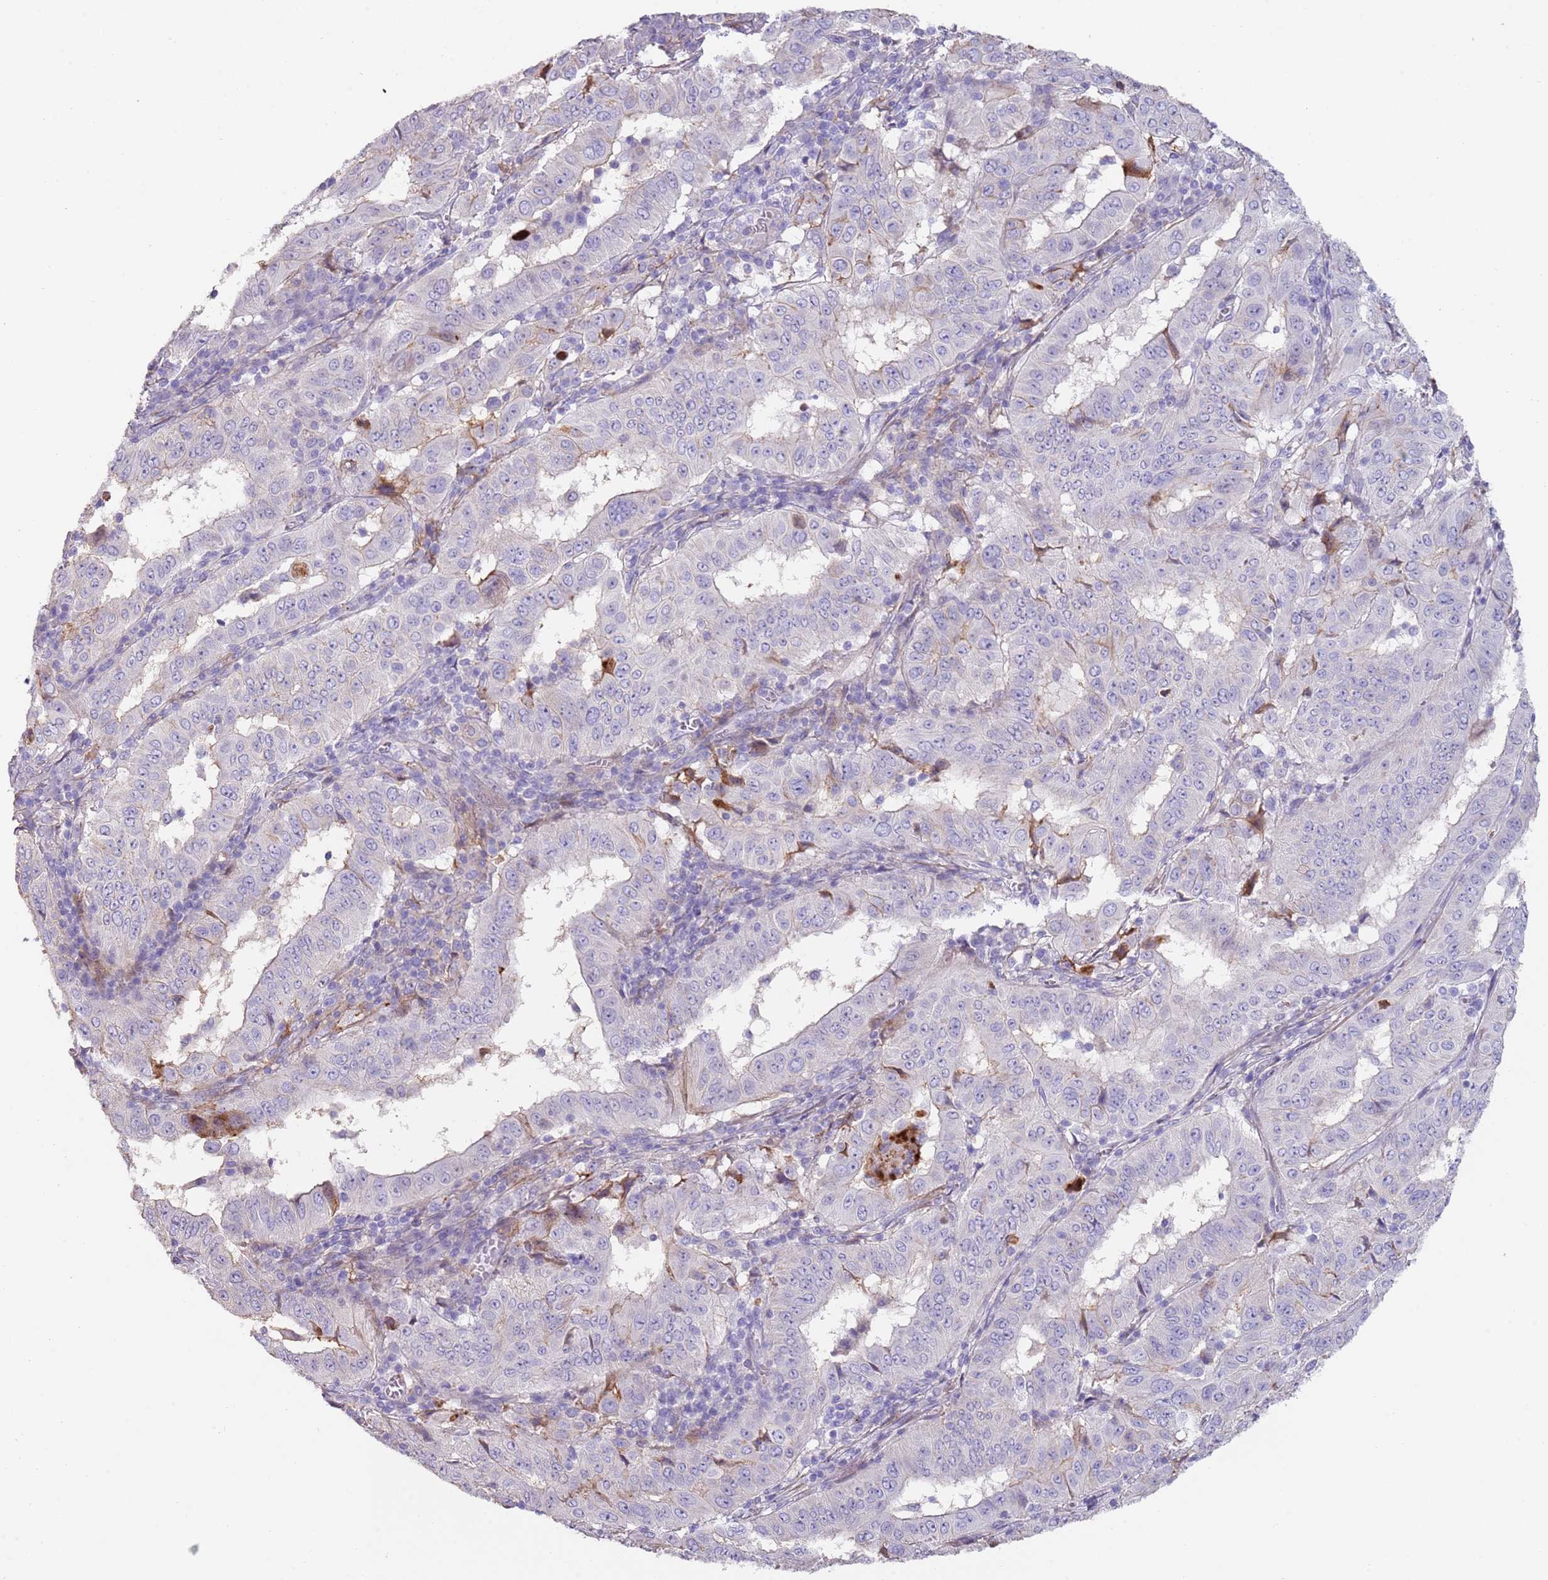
{"staining": {"intensity": "negative", "quantity": "none", "location": "none"}, "tissue": "pancreatic cancer", "cell_type": "Tumor cells", "image_type": "cancer", "snomed": [{"axis": "morphology", "description": "Adenocarcinoma, NOS"}, {"axis": "topography", "description": "Pancreas"}], "caption": "Immunohistochemical staining of pancreatic cancer (adenocarcinoma) reveals no significant staining in tumor cells.", "gene": "NBPF3", "patient": {"sex": "male", "age": 63}}